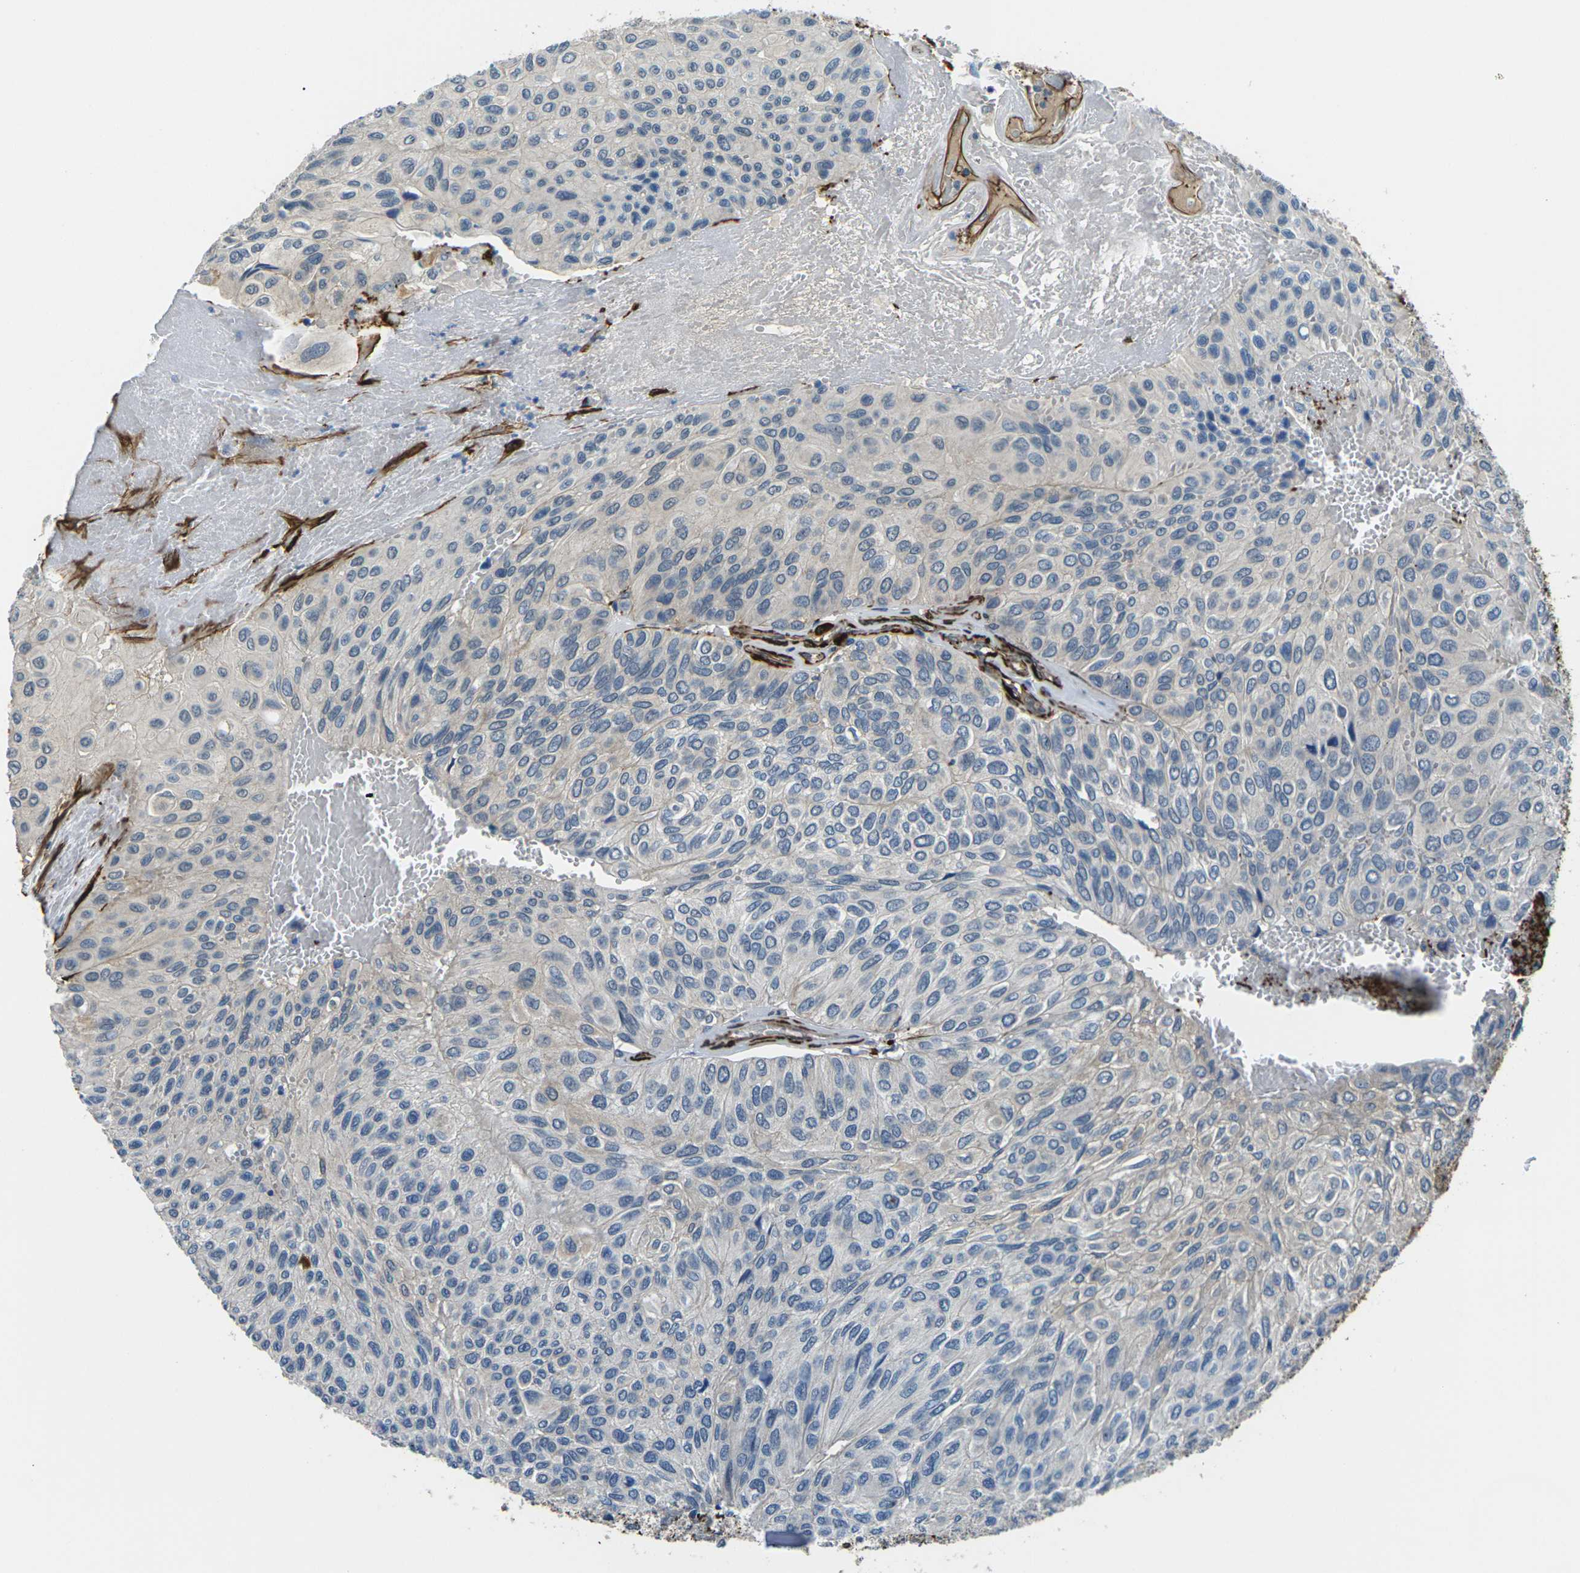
{"staining": {"intensity": "negative", "quantity": "none", "location": "none"}, "tissue": "urothelial cancer", "cell_type": "Tumor cells", "image_type": "cancer", "snomed": [{"axis": "morphology", "description": "Urothelial carcinoma, High grade"}, {"axis": "topography", "description": "Urinary bladder"}], "caption": "This is an immunohistochemistry micrograph of urothelial carcinoma (high-grade). There is no expression in tumor cells.", "gene": "GRAMD1C", "patient": {"sex": "male", "age": 66}}